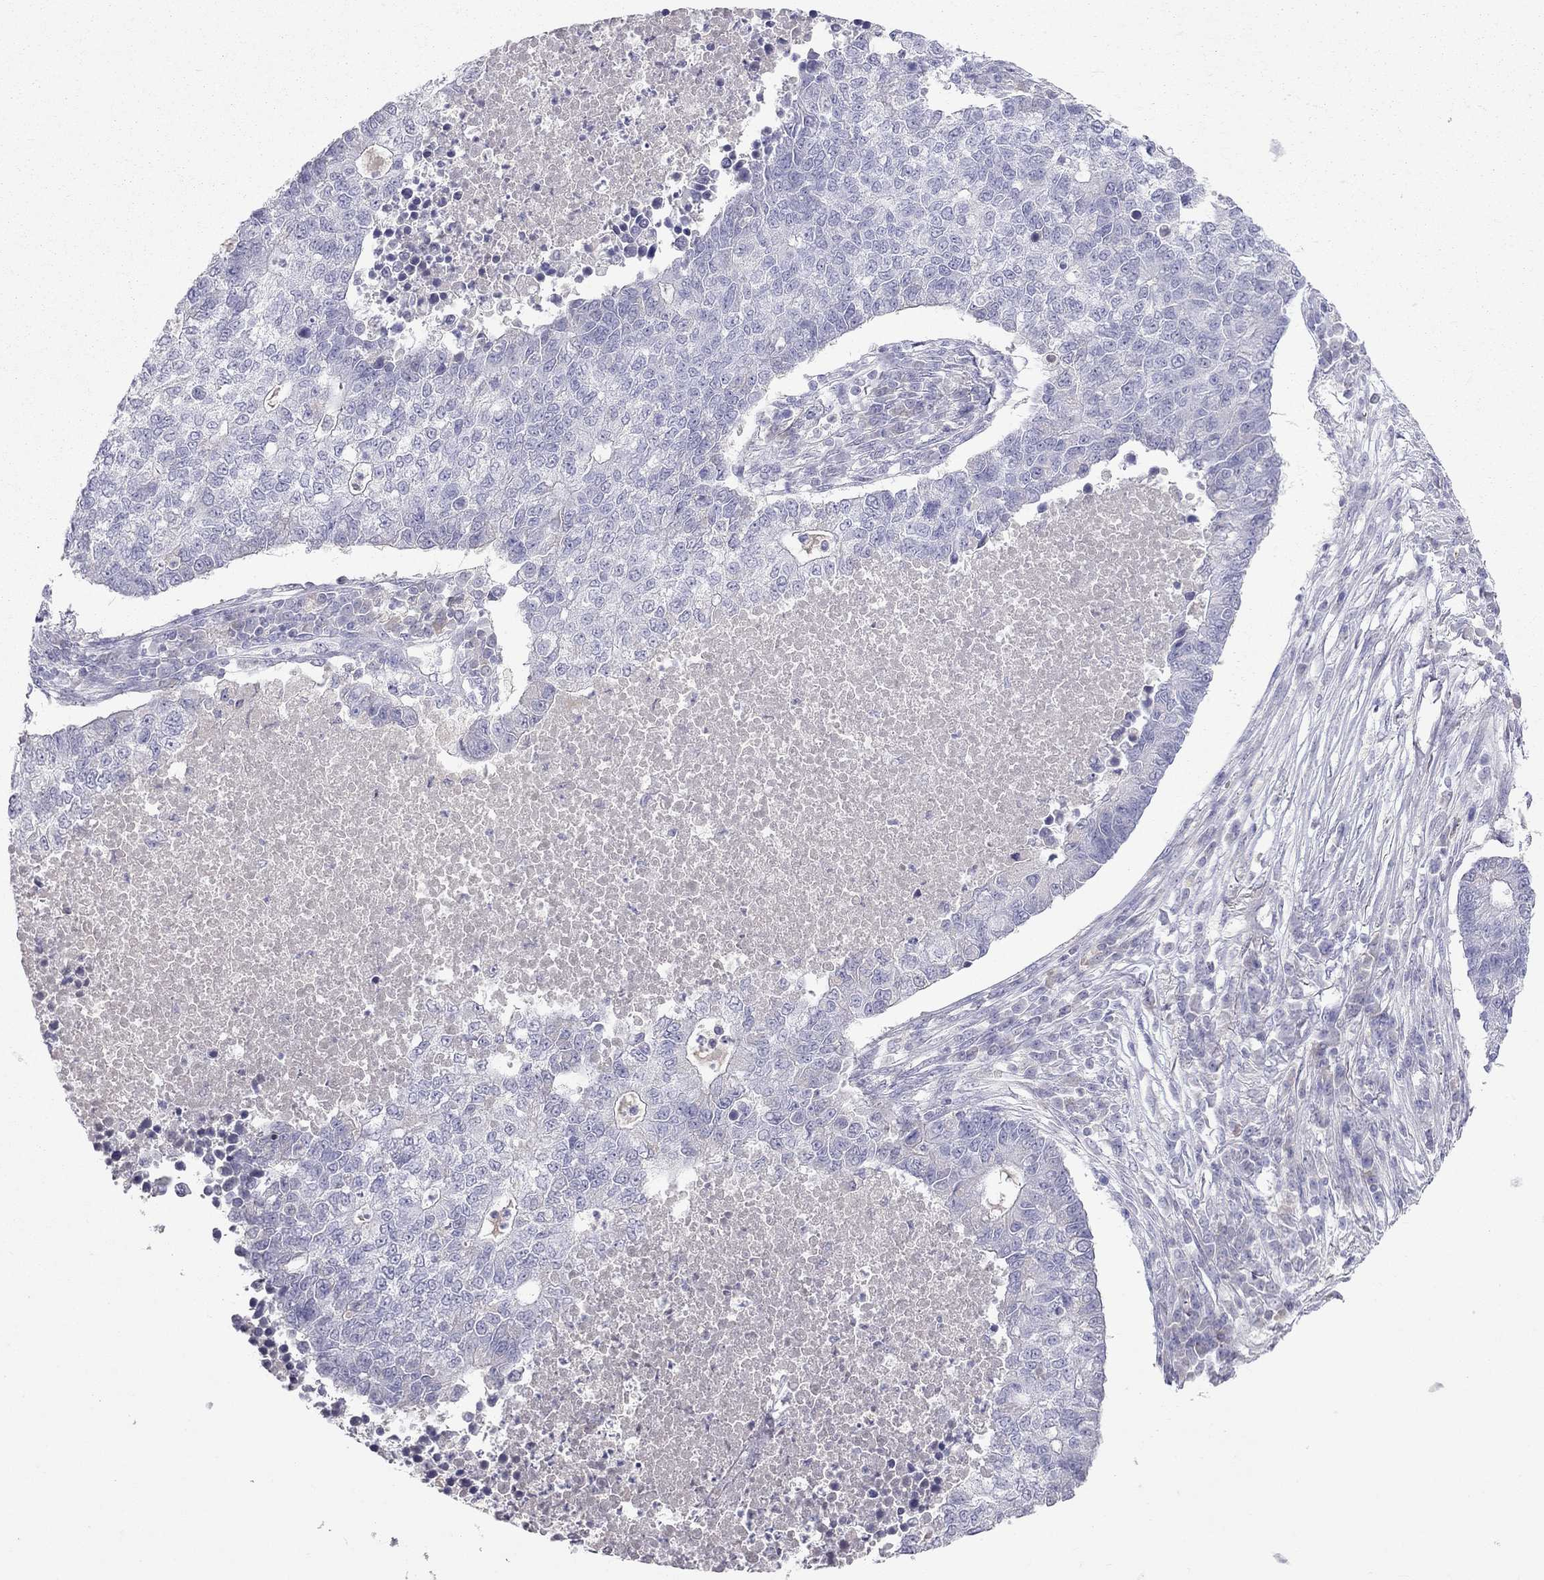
{"staining": {"intensity": "negative", "quantity": "none", "location": "none"}, "tissue": "lung cancer", "cell_type": "Tumor cells", "image_type": "cancer", "snomed": [{"axis": "morphology", "description": "Adenocarcinoma, NOS"}, {"axis": "topography", "description": "Lung"}], "caption": "An IHC photomicrograph of lung cancer is shown. There is no staining in tumor cells of lung cancer. Brightfield microscopy of IHC stained with DAB (brown) and hematoxylin (blue), captured at high magnification.", "gene": "MUC16", "patient": {"sex": "male", "age": 57}}